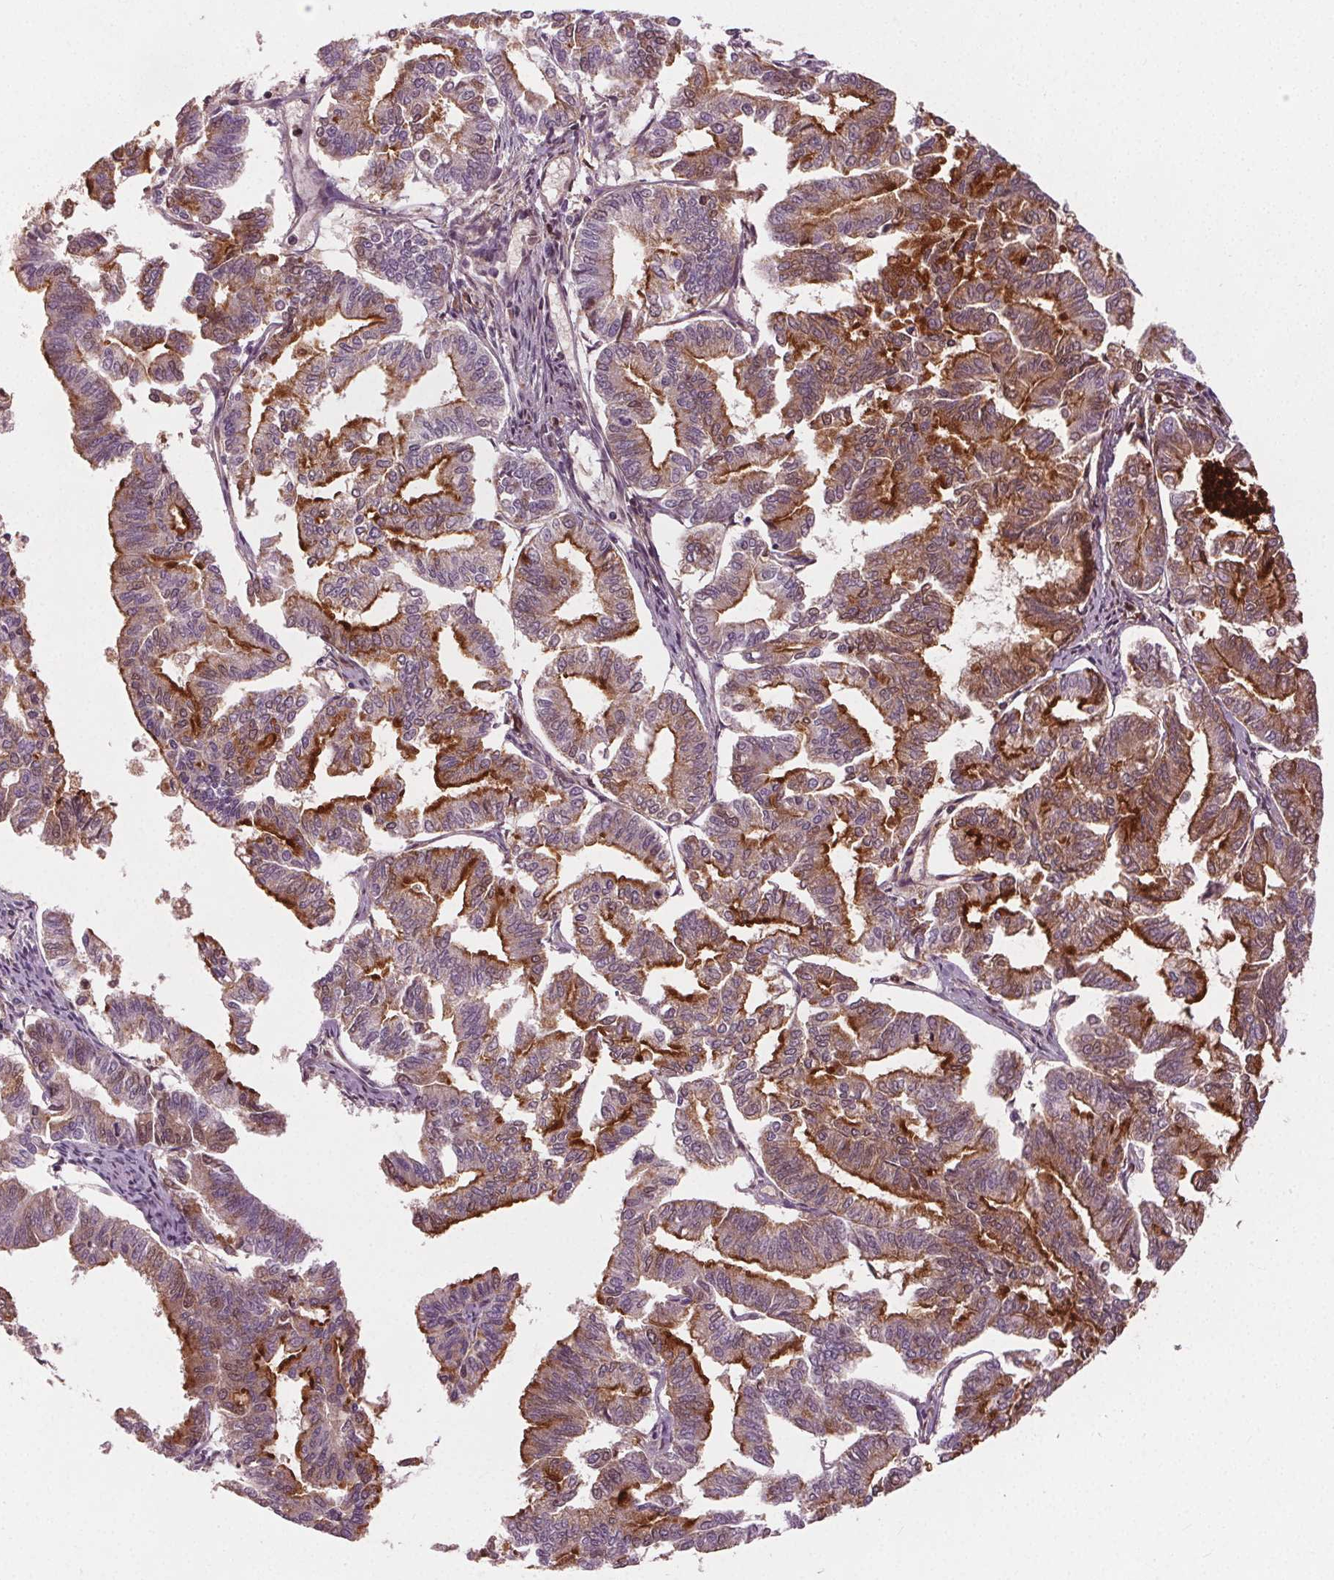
{"staining": {"intensity": "strong", "quantity": "<25%", "location": "cytoplasmic/membranous"}, "tissue": "endometrial cancer", "cell_type": "Tumor cells", "image_type": "cancer", "snomed": [{"axis": "morphology", "description": "Adenocarcinoma, NOS"}, {"axis": "topography", "description": "Endometrium"}], "caption": "About <25% of tumor cells in endometrial adenocarcinoma demonstrate strong cytoplasmic/membranous protein expression as visualized by brown immunohistochemical staining.", "gene": "PDGFD", "patient": {"sex": "female", "age": 79}}